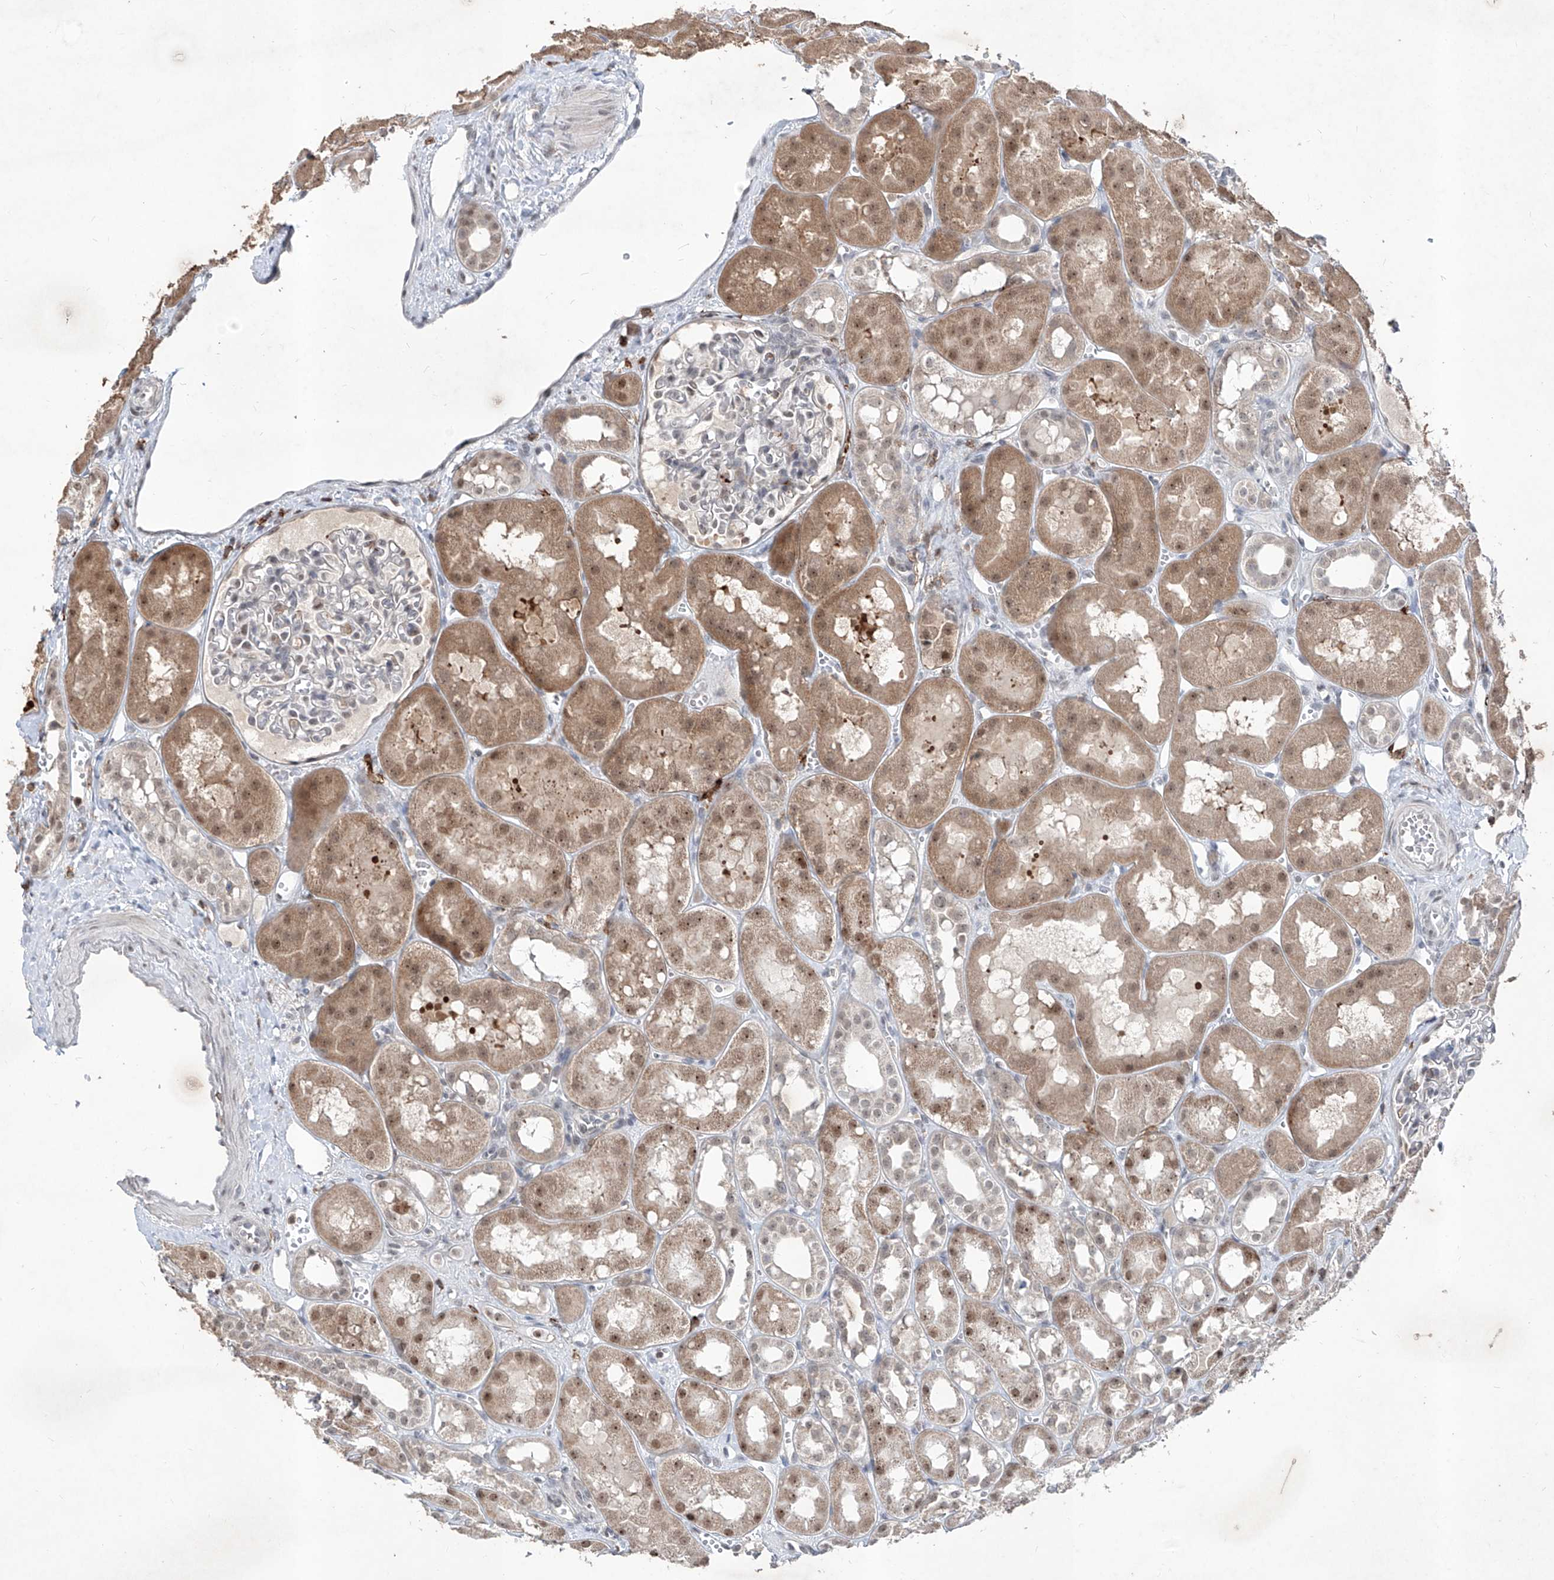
{"staining": {"intensity": "negative", "quantity": "none", "location": "none"}, "tissue": "kidney", "cell_type": "Cells in glomeruli", "image_type": "normal", "snomed": [{"axis": "morphology", "description": "Normal tissue, NOS"}, {"axis": "topography", "description": "Kidney"}], "caption": "High power microscopy histopathology image of an immunohistochemistry (IHC) photomicrograph of normal kidney, revealing no significant positivity in cells in glomeruli.", "gene": "ZBTB48", "patient": {"sex": "male", "age": 16}}